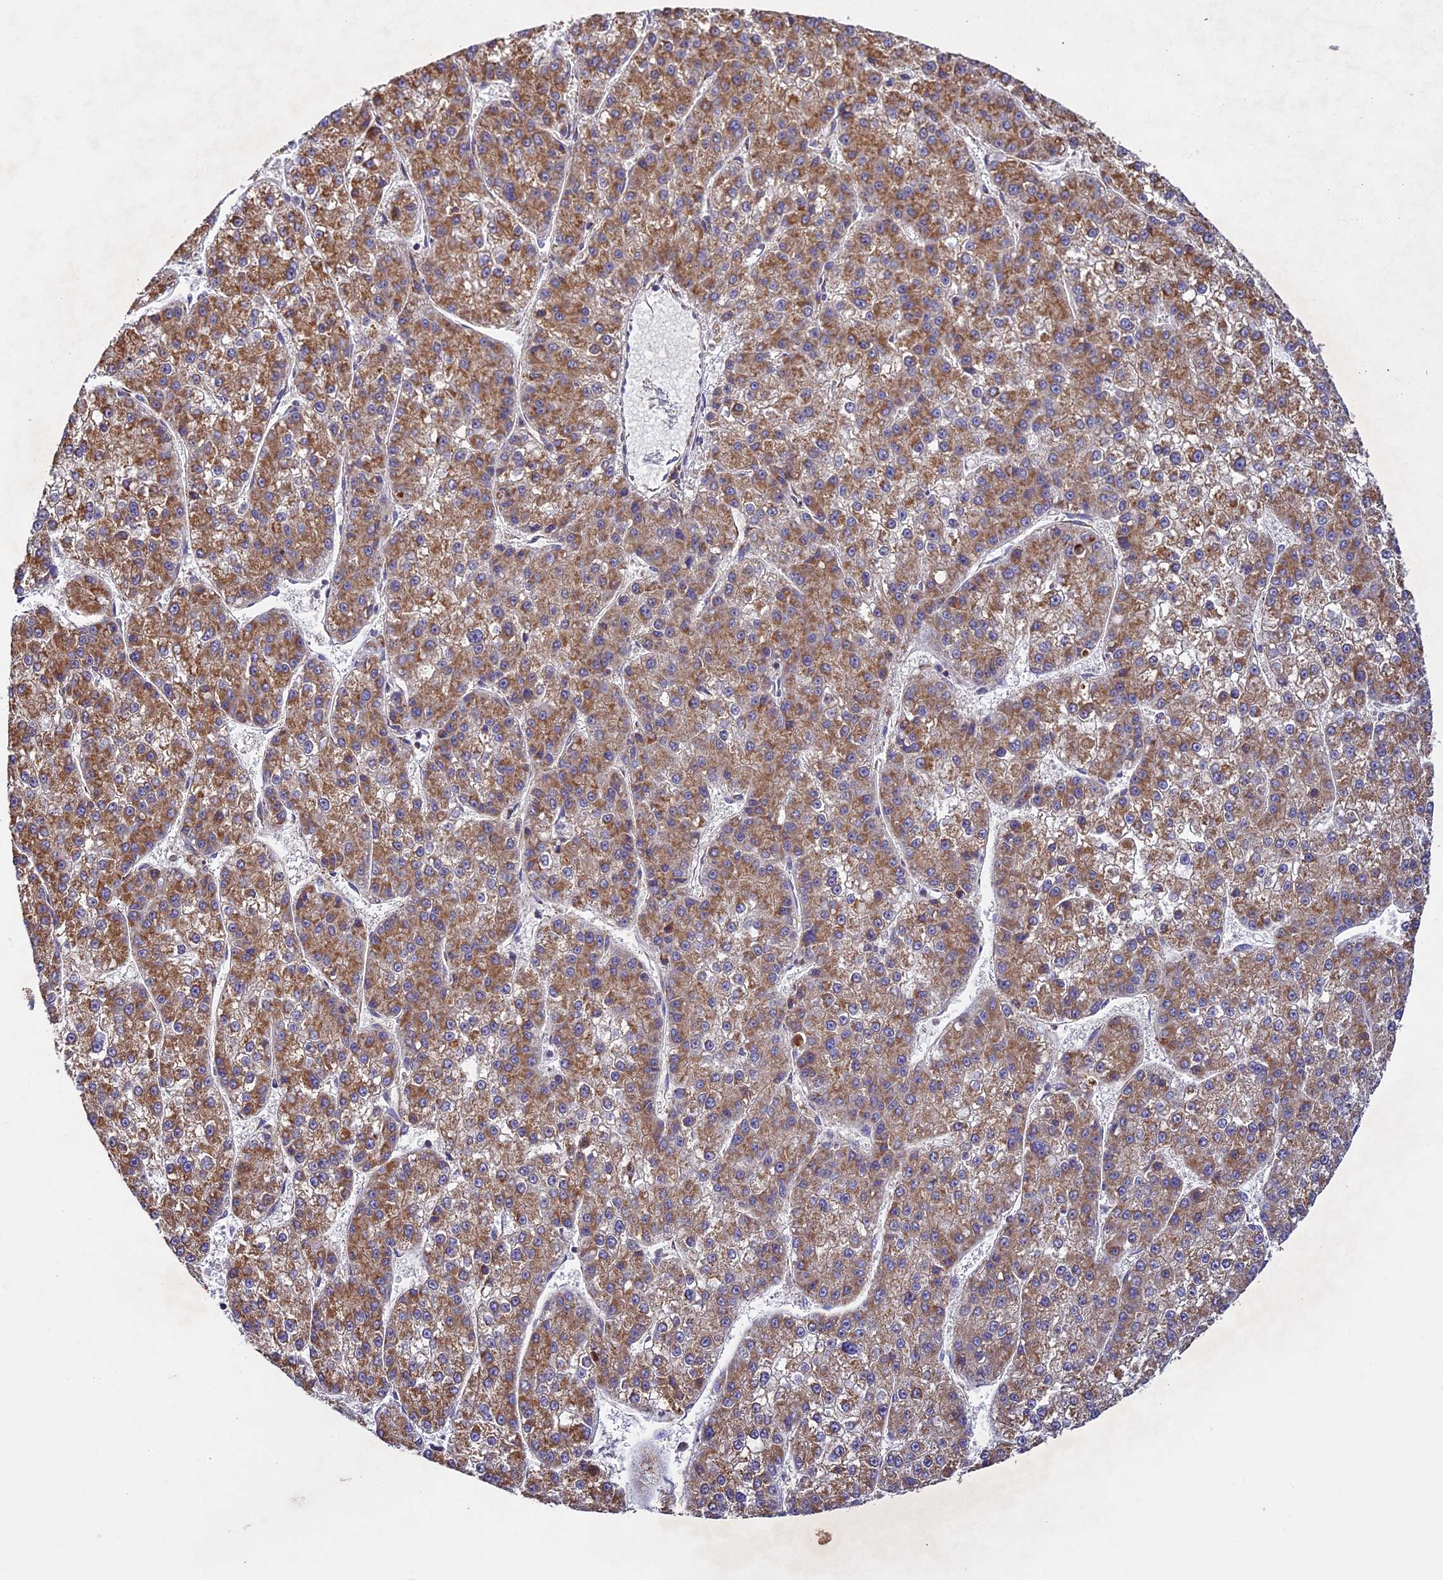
{"staining": {"intensity": "moderate", "quantity": ">75%", "location": "cytoplasmic/membranous"}, "tissue": "liver cancer", "cell_type": "Tumor cells", "image_type": "cancer", "snomed": [{"axis": "morphology", "description": "Carcinoma, Hepatocellular, NOS"}, {"axis": "topography", "description": "Liver"}], "caption": "A micrograph of liver cancer (hepatocellular carcinoma) stained for a protein reveals moderate cytoplasmic/membranous brown staining in tumor cells.", "gene": "OCEL1", "patient": {"sex": "female", "age": 73}}